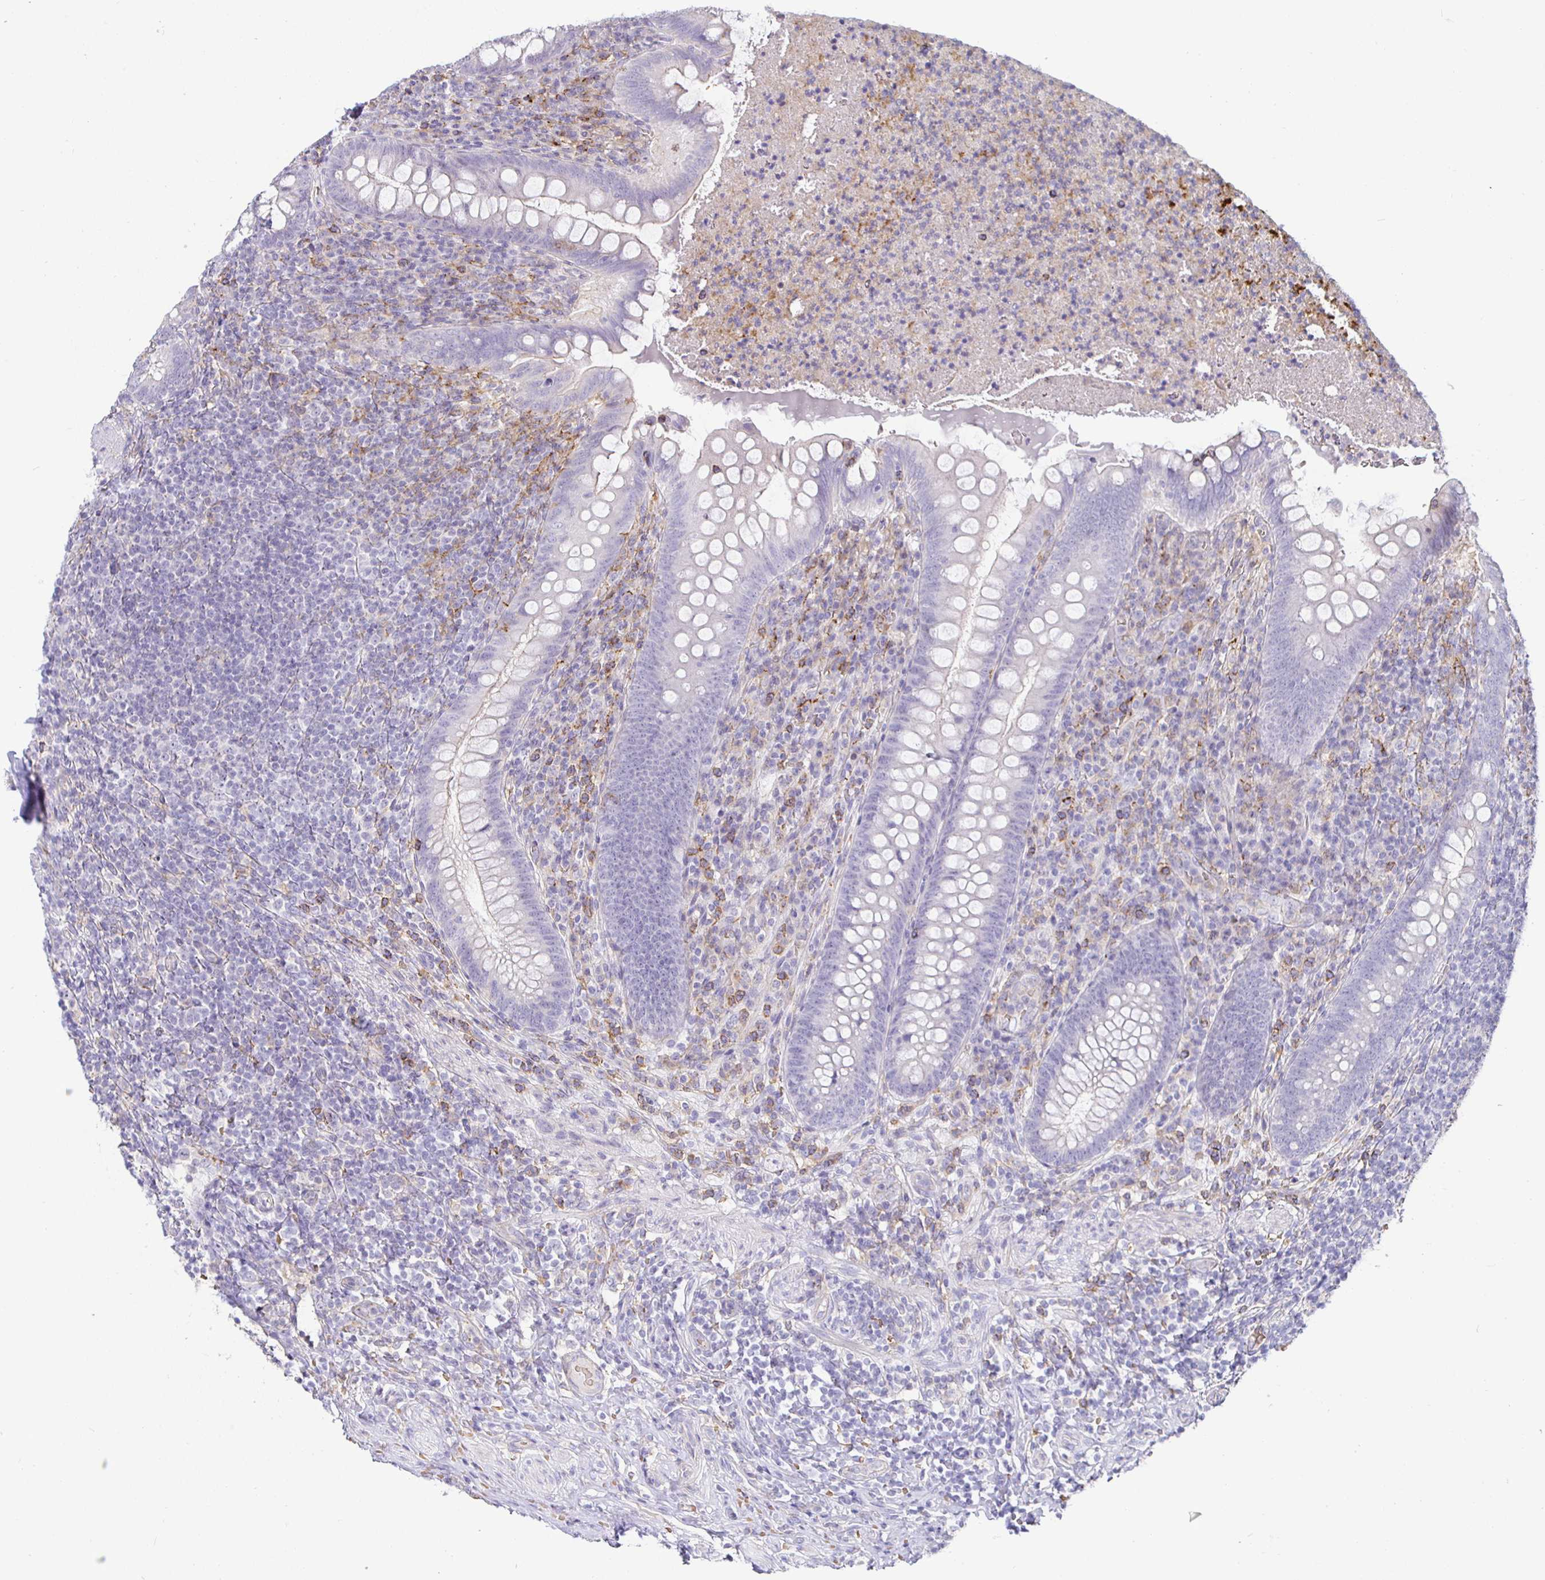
{"staining": {"intensity": "negative", "quantity": "none", "location": "none"}, "tissue": "appendix", "cell_type": "Glandular cells", "image_type": "normal", "snomed": [{"axis": "morphology", "description": "Normal tissue, NOS"}, {"axis": "topography", "description": "Appendix"}], "caption": "Protein analysis of normal appendix shows no significant positivity in glandular cells.", "gene": "SIRPA", "patient": {"sex": "male", "age": 47}}